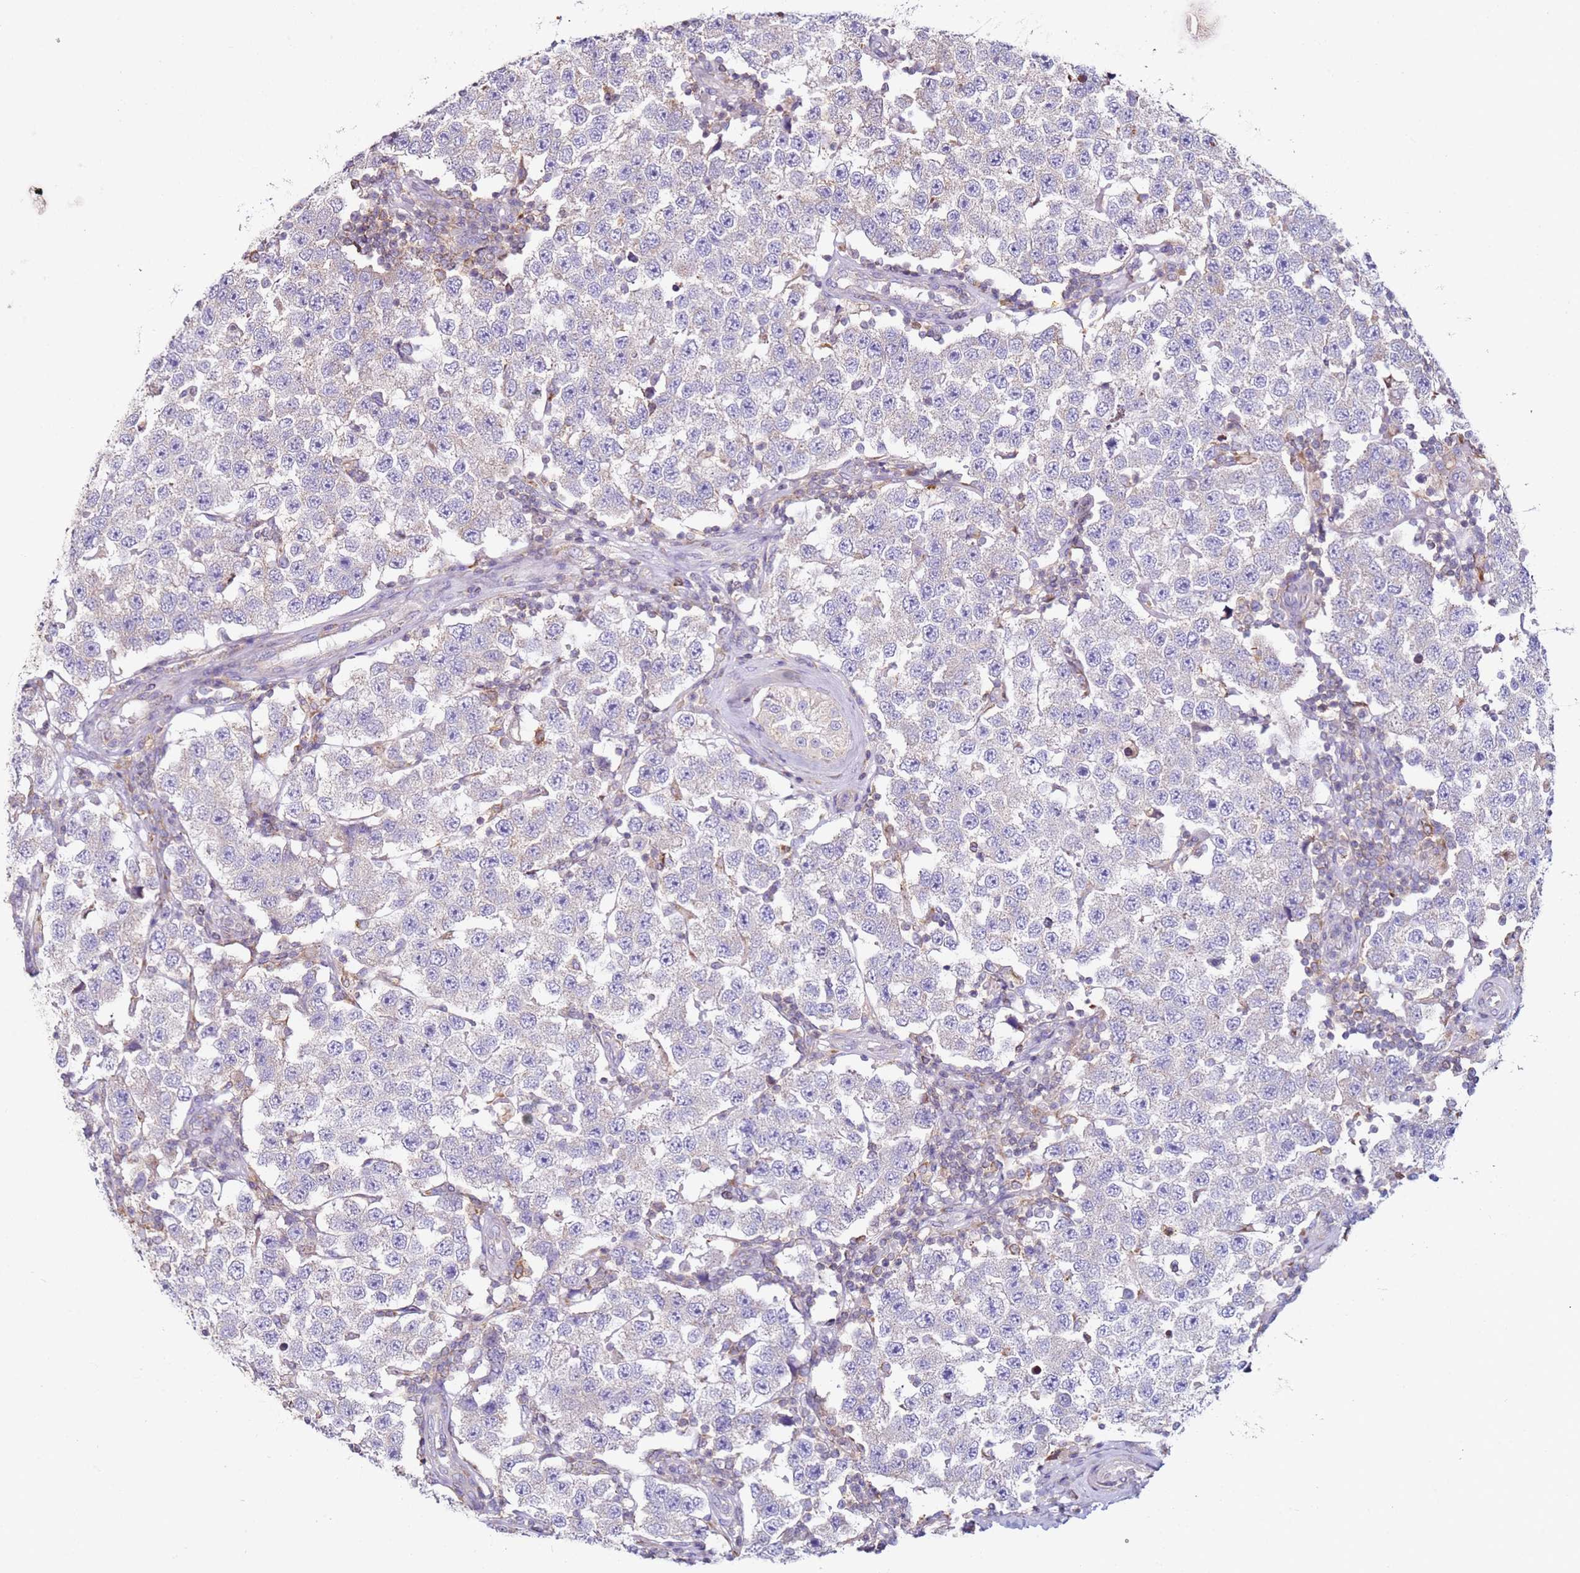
{"staining": {"intensity": "negative", "quantity": "none", "location": "none"}, "tissue": "testis cancer", "cell_type": "Tumor cells", "image_type": "cancer", "snomed": [{"axis": "morphology", "description": "Seminoma, NOS"}, {"axis": "topography", "description": "Testis"}], "caption": "An immunohistochemistry (IHC) micrograph of testis cancer is shown. There is no staining in tumor cells of testis cancer.", "gene": "CNOT9", "patient": {"sex": "male", "age": 34}}